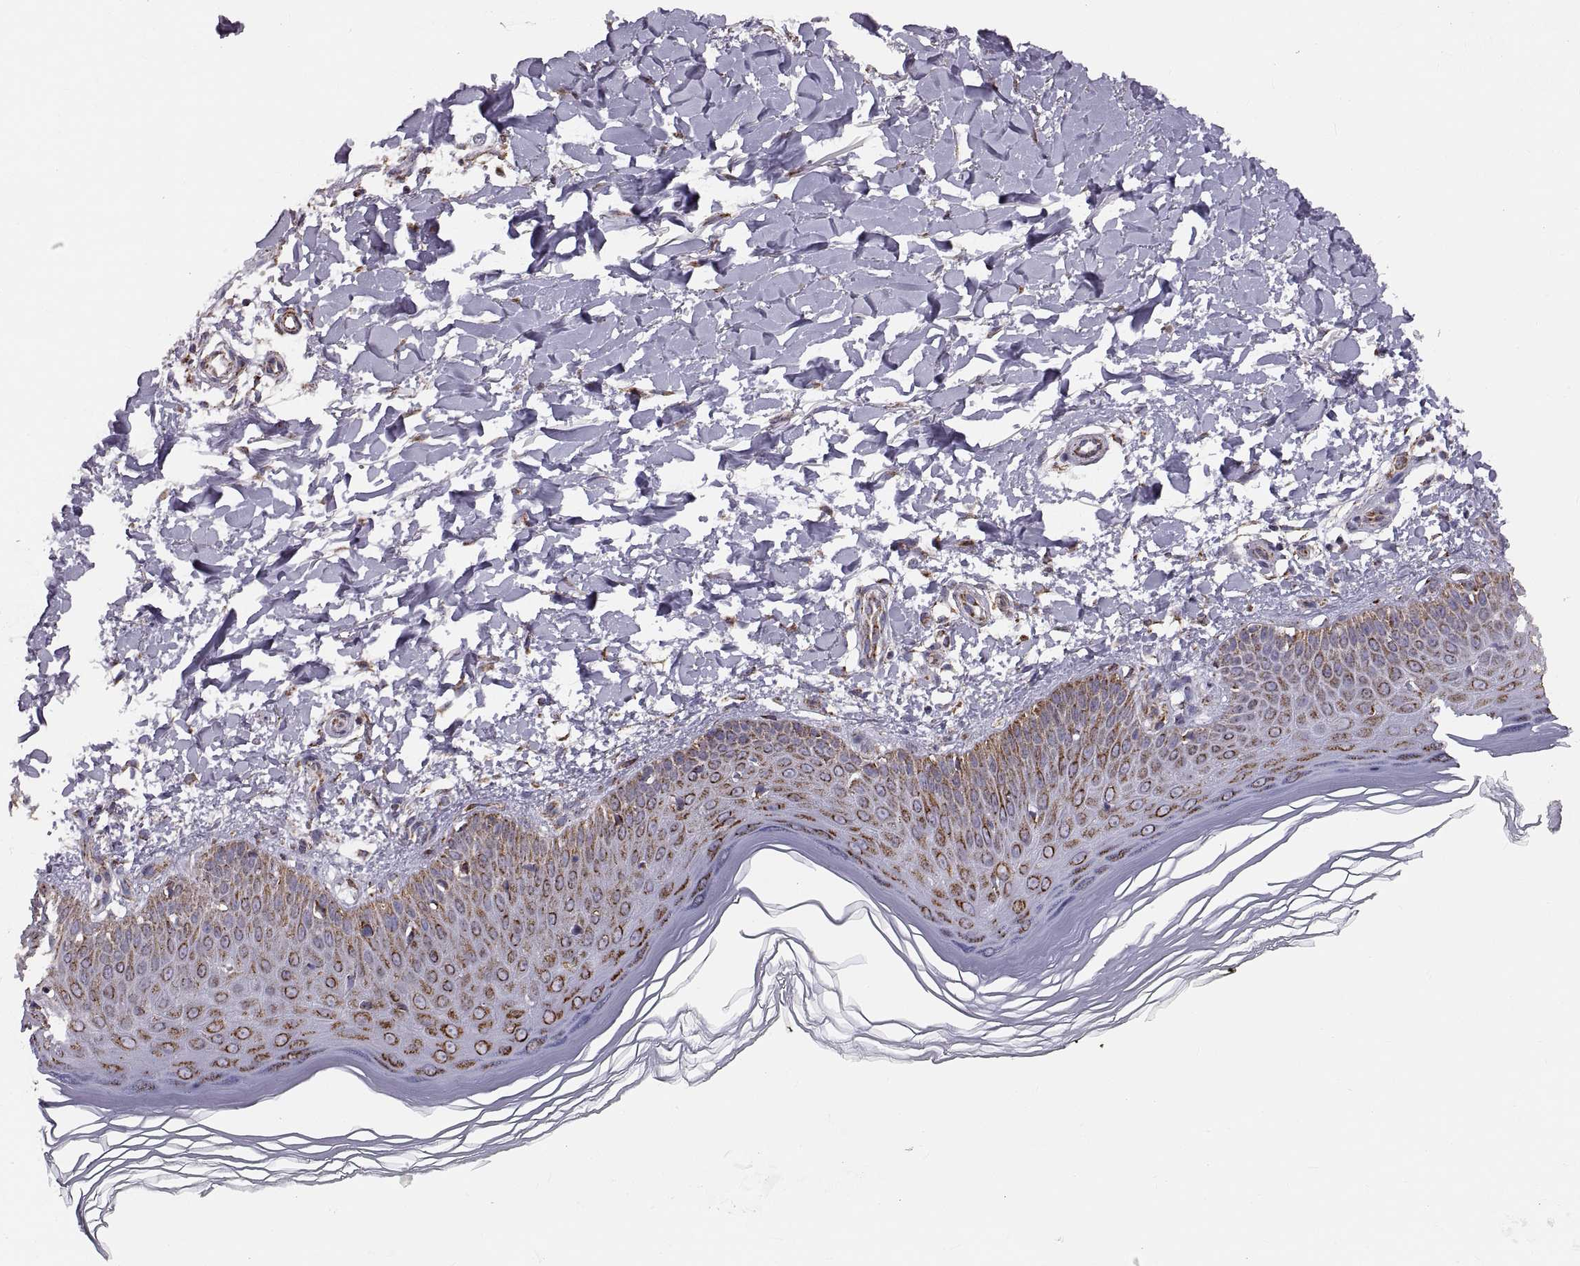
{"staining": {"intensity": "negative", "quantity": "none", "location": "none"}, "tissue": "skin", "cell_type": "Fibroblasts", "image_type": "normal", "snomed": [{"axis": "morphology", "description": "Normal tissue, NOS"}, {"axis": "topography", "description": "Skin"}], "caption": "Immunohistochemistry photomicrograph of unremarkable human skin stained for a protein (brown), which shows no positivity in fibroblasts.", "gene": "ARSD", "patient": {"sex": "female", "age": 62}}